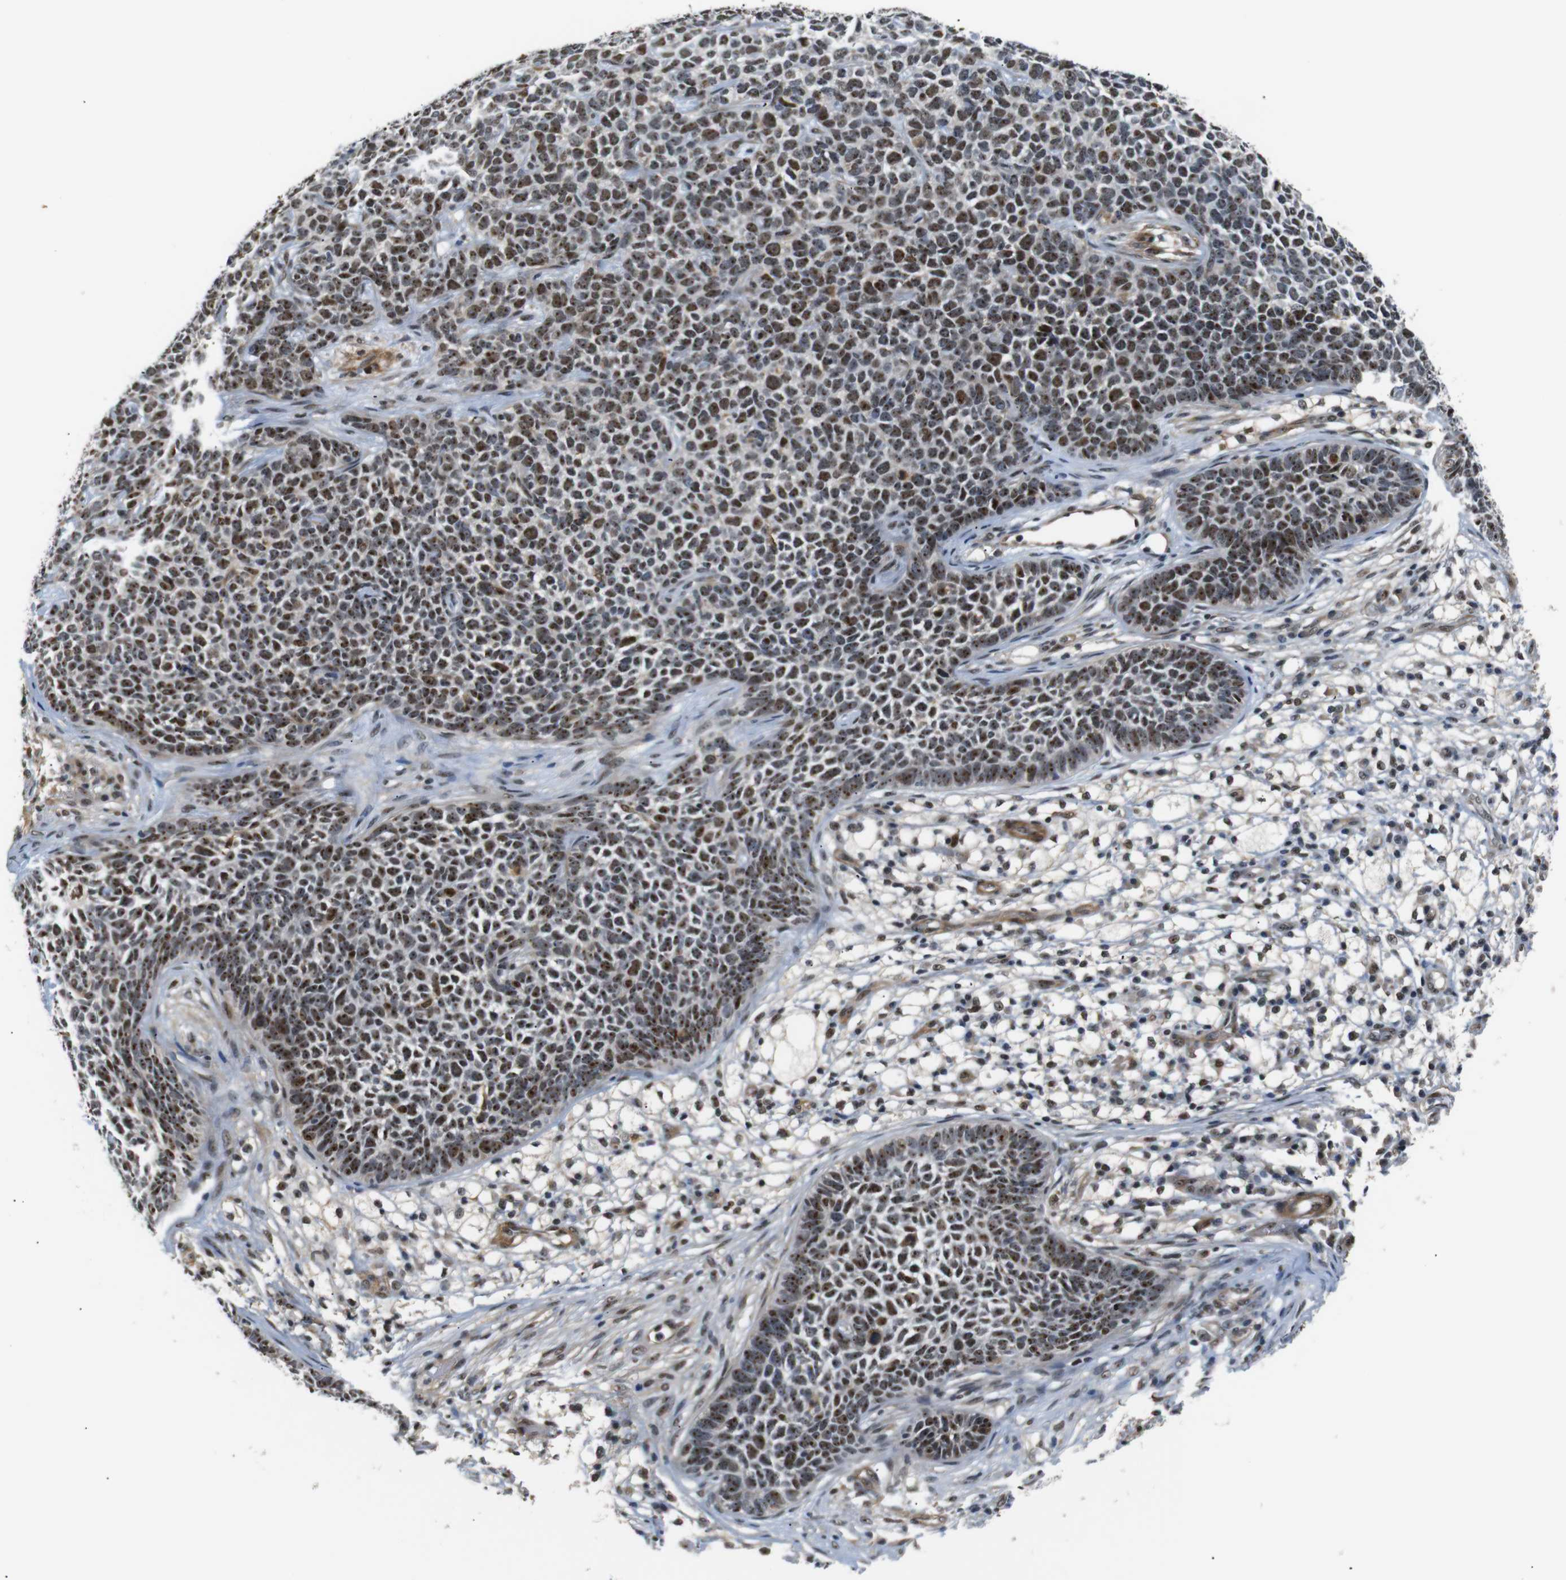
{"staining": {"intensity": "strong", "quantity": ">75%", "location": "nuclear"}, "tissue": "skin cancer", "cell_type": "Tumor cells", "image_type": "cancer", "snomed": [{"axis": "morphology", "description": "Basal cell carcinoma"}, {"axis": "topography", "description": "Skin"}], "caption": "Basal cell carcinoma (skin) stained for a protein (brown) displays strong nuclear positive positivity in about >75% of tumor cells.", "gene": "PARN", "patient": {"sex": "female", "age": 84}}